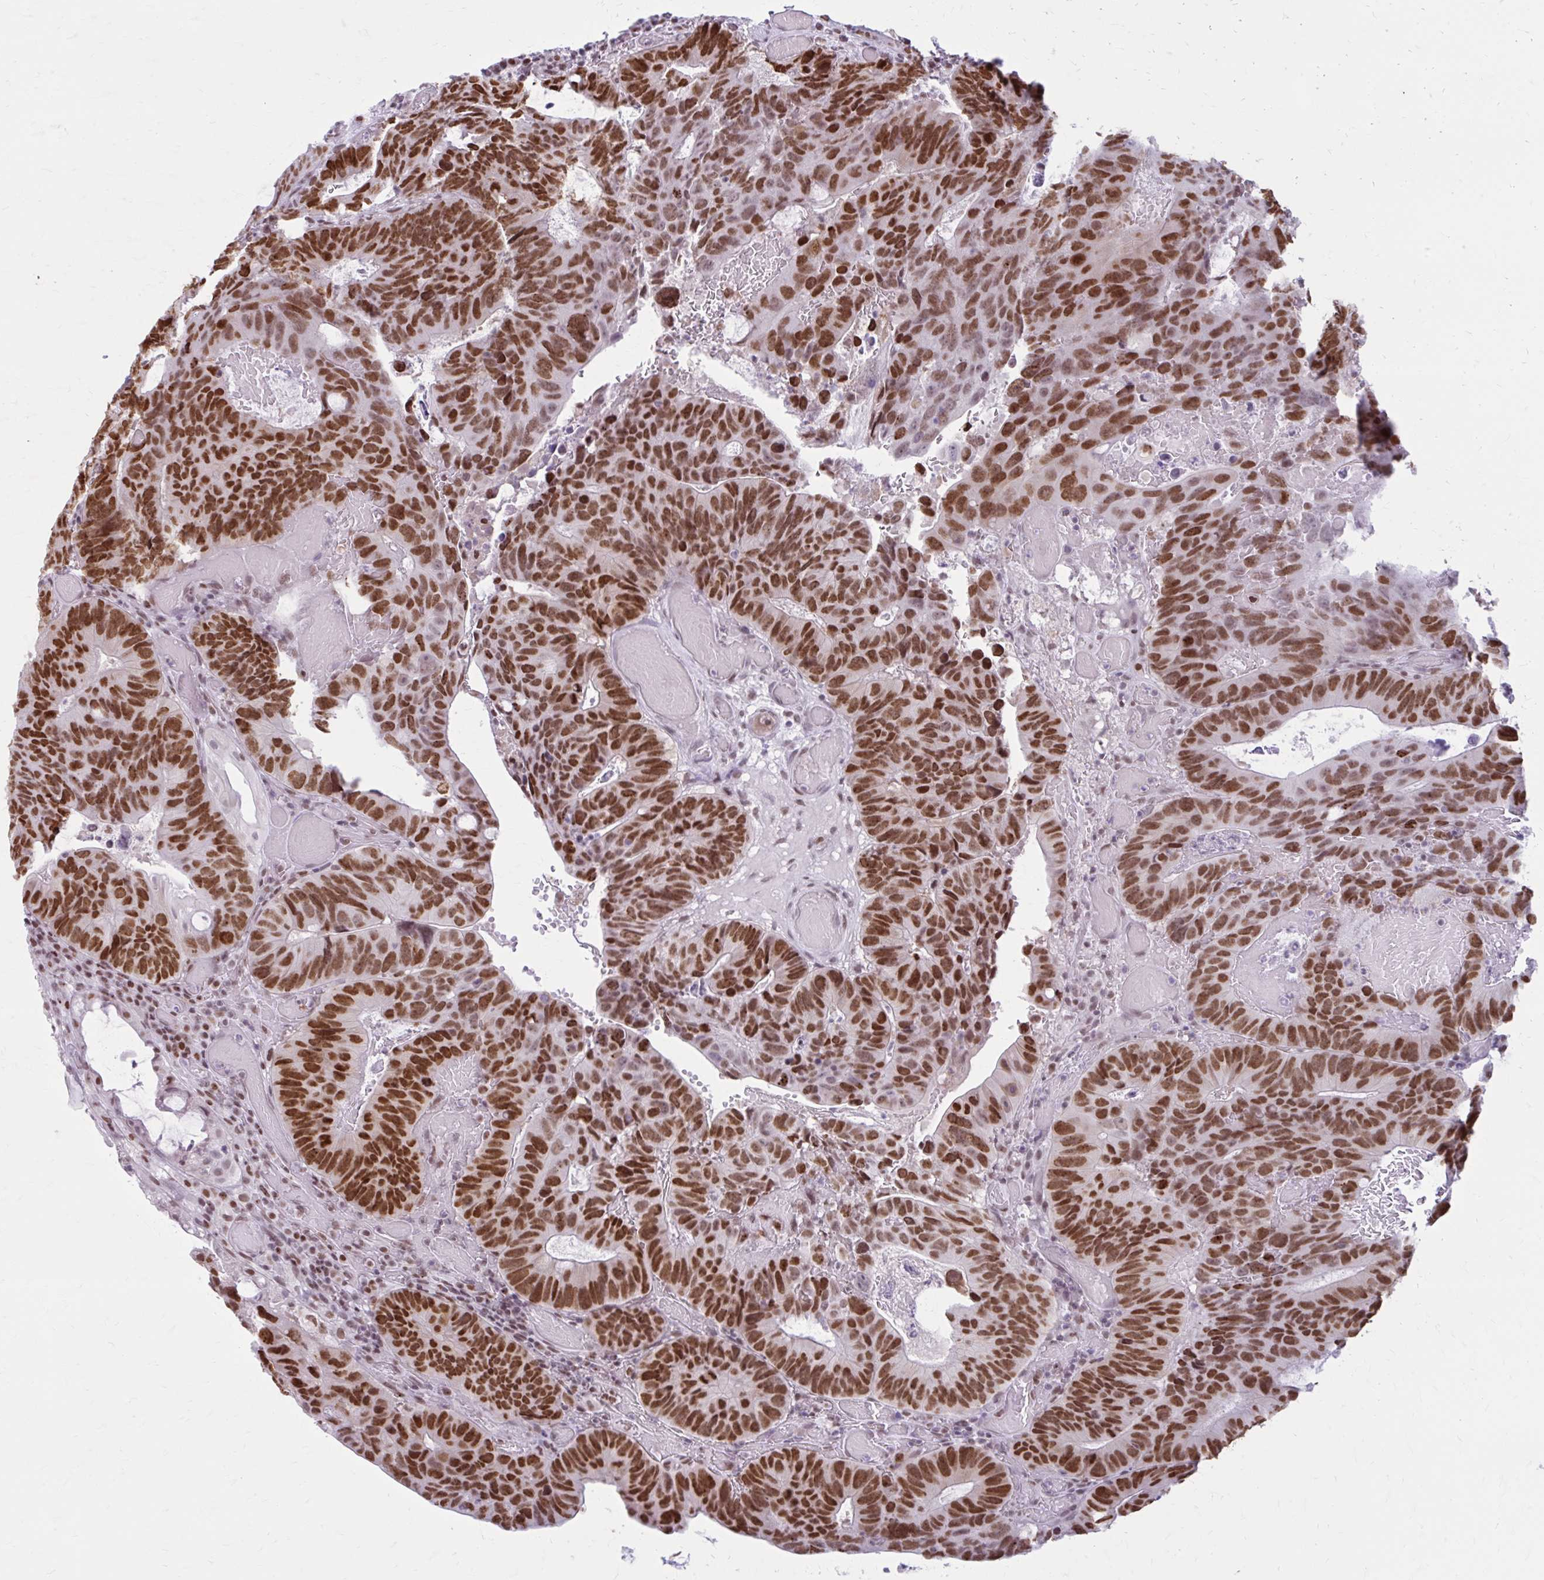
{"staining": {"intensity": "strong", "quantity": ">75%", "location": "nuclear"}, "tissue": "colorectal cancer", "cell_type": "Tumor cells", "image_type": "cancer", "snomed": [{"axis": "morphology", "description": "Adenocarcinoma, NOS"}, {"axis": "topography", "description": "Colon"}], "caption": "A high amount of strong nuclear staining is seen in about >75% of tumor cells in adenocarcinoma (colorectal) tissue. Nuclei are stained in blue.", "gene": "PABIR1", "patient": {"sex": "male", "age": 87}}